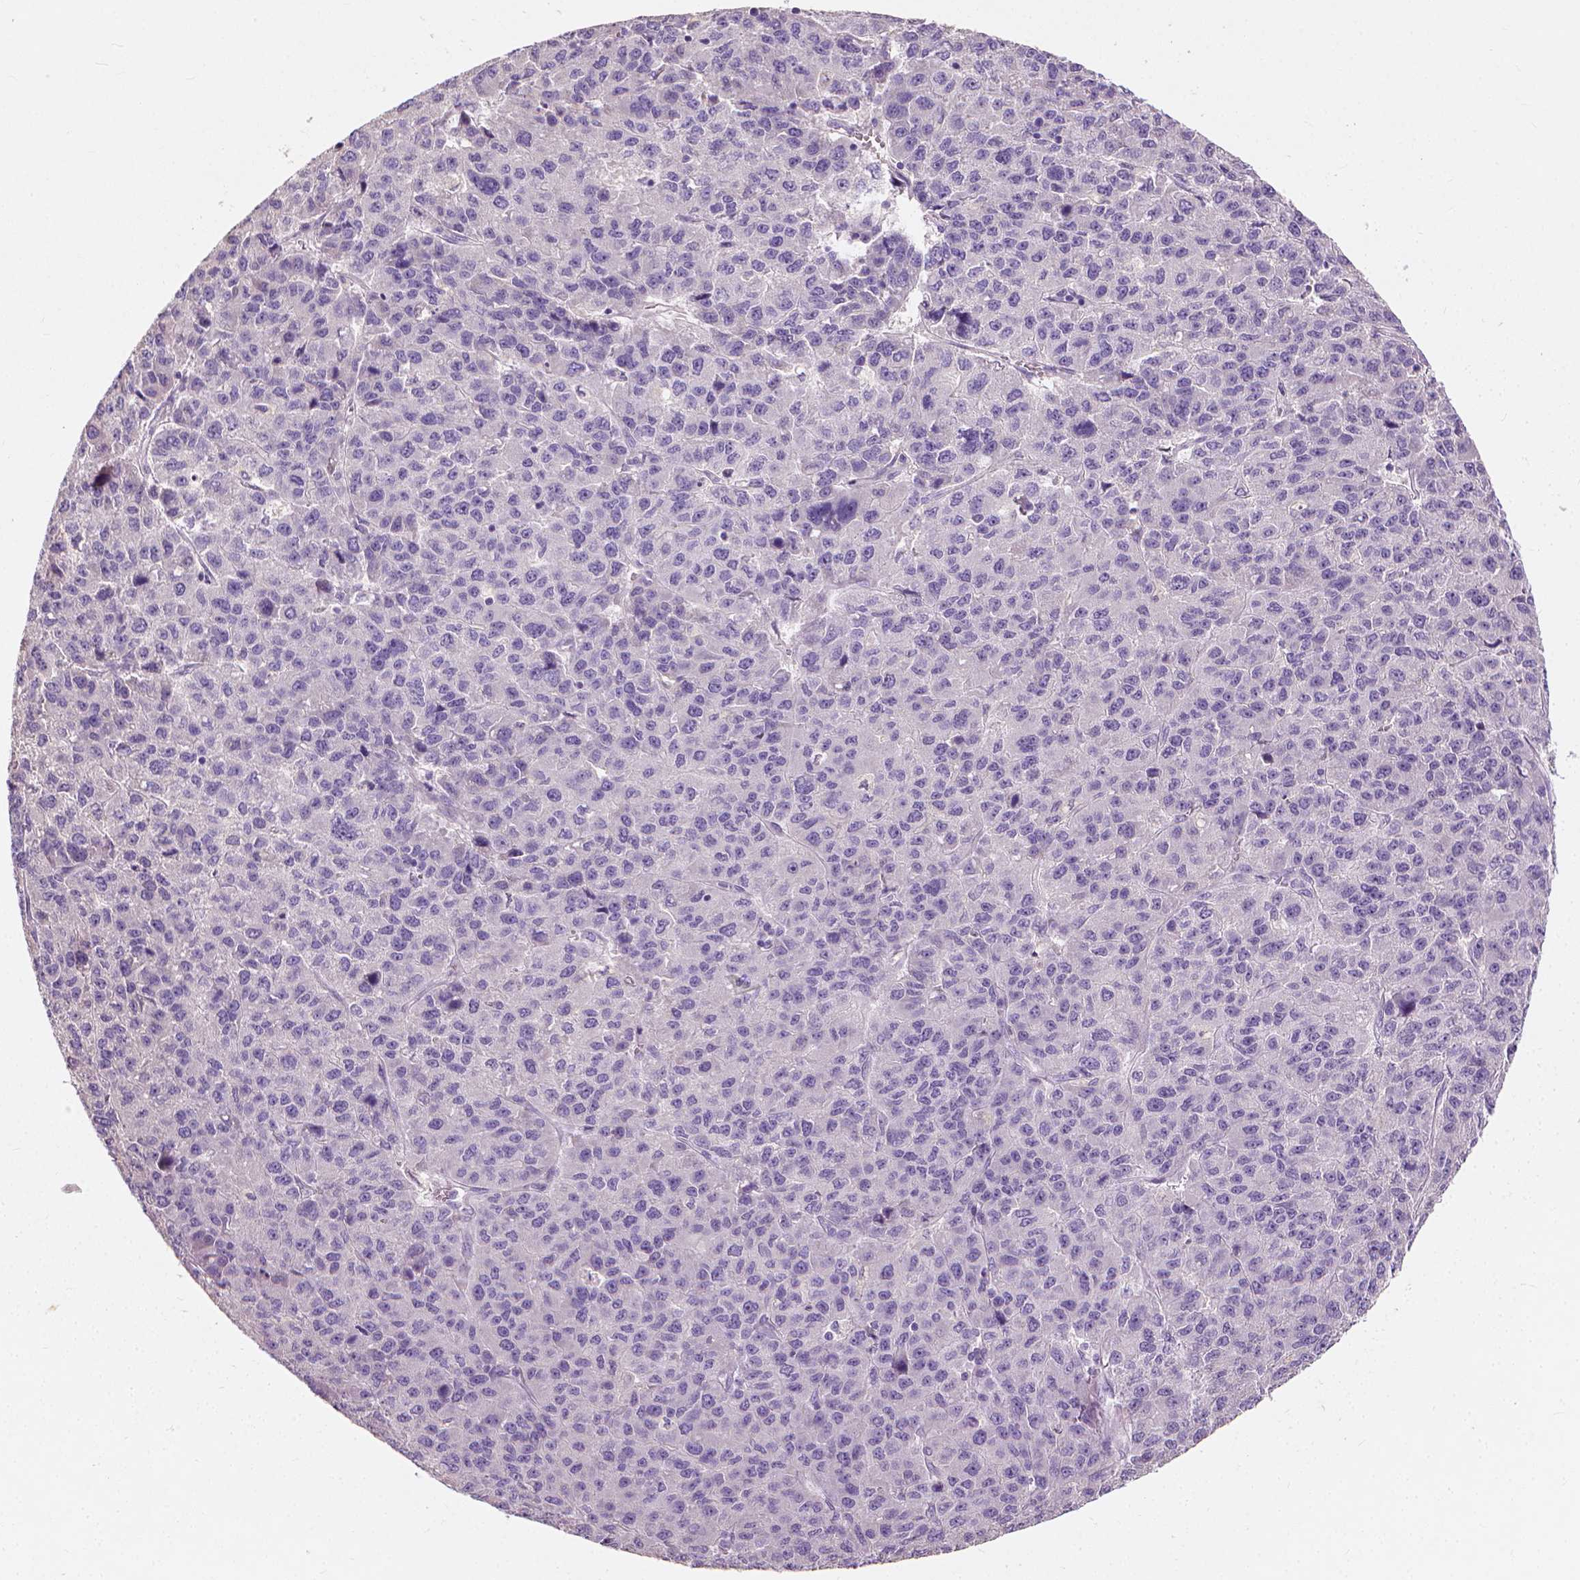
{"staining": {"intensity": "negative", "quantity": "none", "location": "none"}, "tissue": "liver cancer", "cell_type": "Tumor cells", "image_type": "cancer", "snomed": [{"axis": "morphology", "description": "Carcinoma, Hepatocellular, NOS"}, {"axis": "topography", "description": "Liver"}], "caption": "Histopathology image shows no protein positivity in tumor cells of liver cancer tissue.", "gene": "DHCR24", "patient": {"sex": "male", "age": 69}}